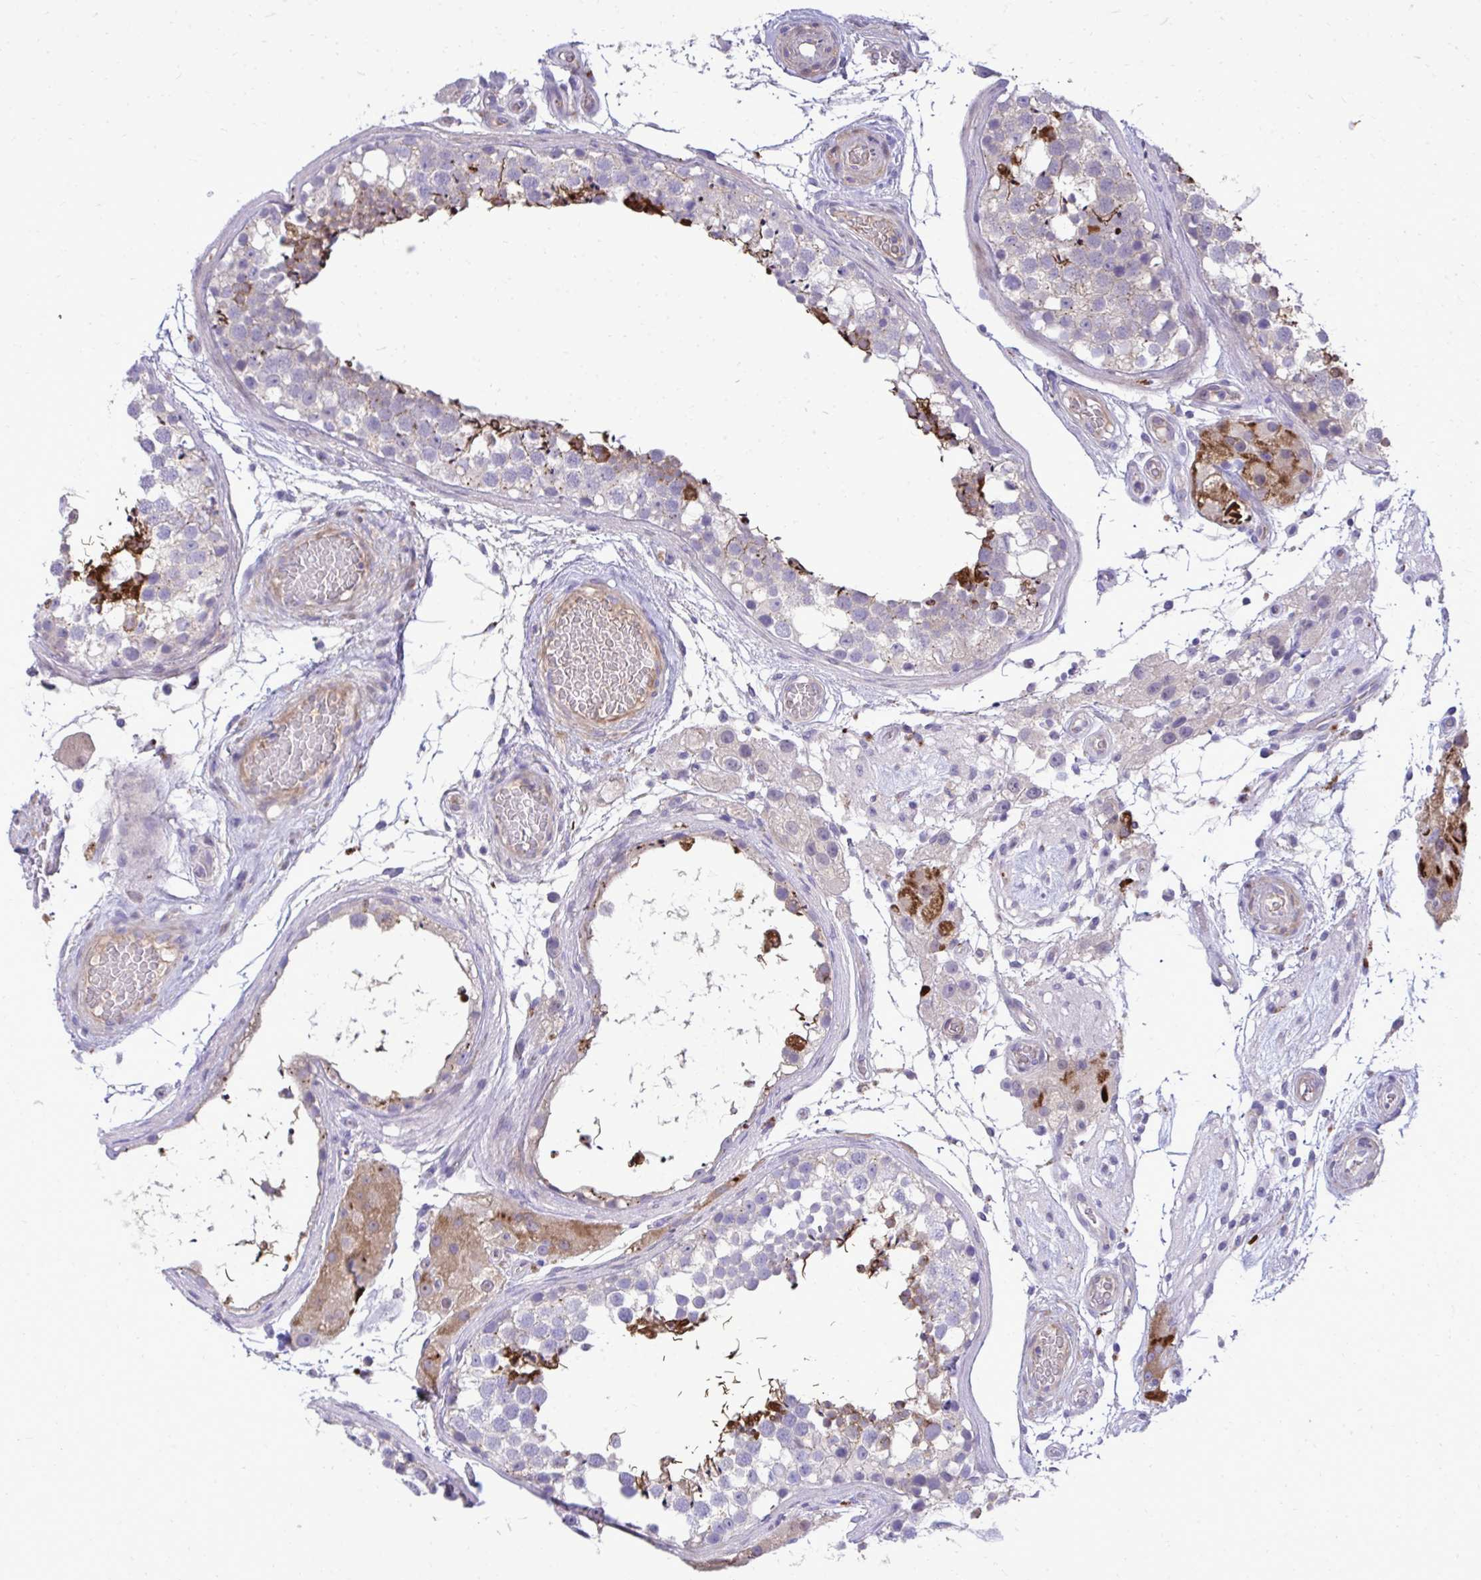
{"staining": {"intensity": "strong", "quantity": "<25%", "location": "cytoplasmic/membranous"}, "tissue": "testis", "cell_type": "Cells in seminiferous ducts", "image_type": "normal", "snomed": [{"axis": "morphology", "description": "Normal tissue, NOS"}, {"axis": "morphology", "description": "Seminoma, NOS"}, {"axis": "topography", "description": "Testis"}], "caption": "Cells in seminiferous ducts exhibit medium levels of strong cytoplasmic/membranous staining in about <25% of cells in normal testis.", "gene": "TP53I11", "patient": {"sex": "male", "age": 65}}